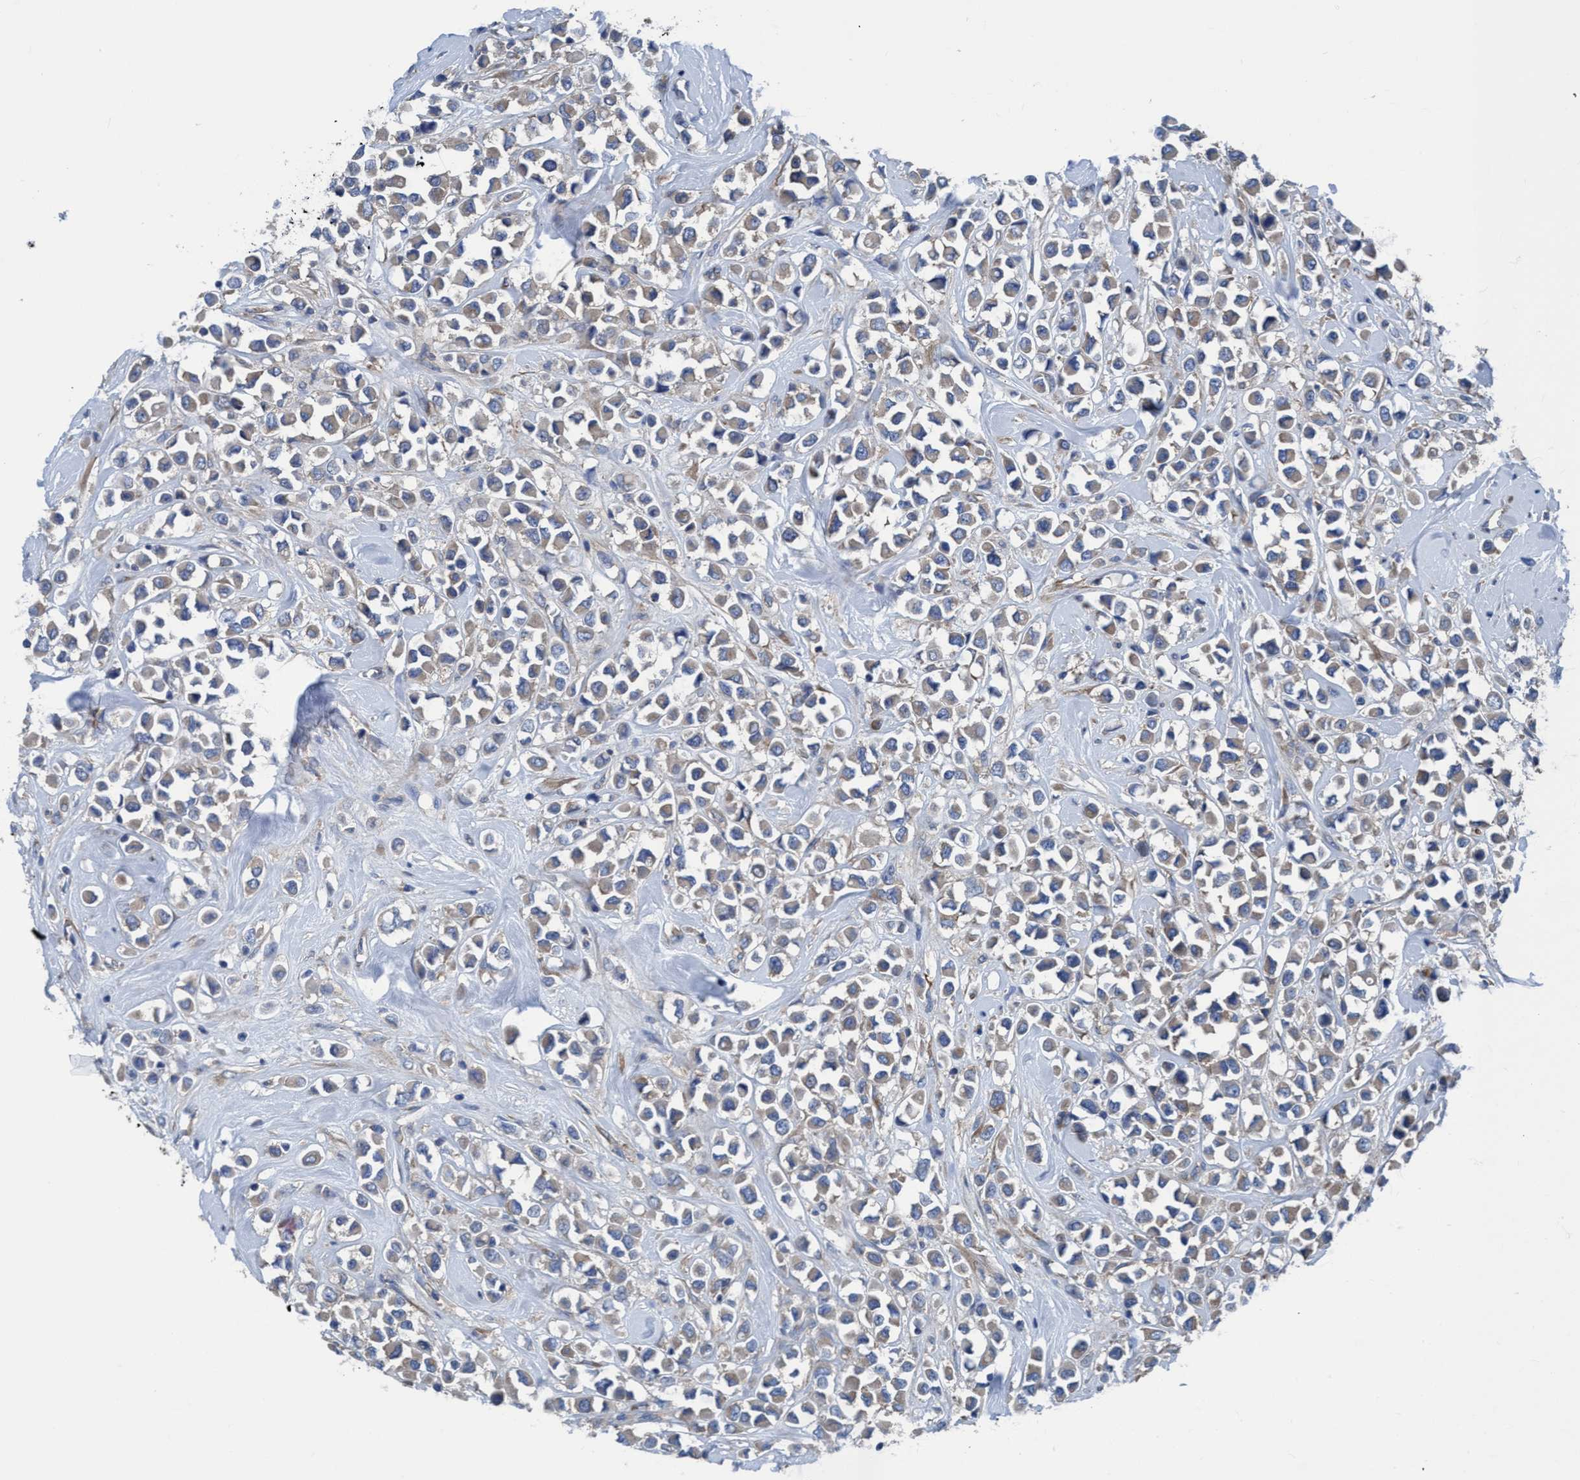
{"staining": {"intensity": "weak", "quantity": ">75%", "location": "cytoplasmic/membranous"}, "tissue": "breast cancer", "cell_type": "Tumor cells", "image_type": "cancer", "snomed": [{"axis": "morphology", "description": "Duct carcinoma"}, {"axis": "topography", "description": "Breast"}], "caption": "Human invasive ductal carcinoma (breast) stained with a protein marker demonstrates weak staining in tumor cells.", "gene": "NMT1", "patient": {"sex": "female", "age": 61}}